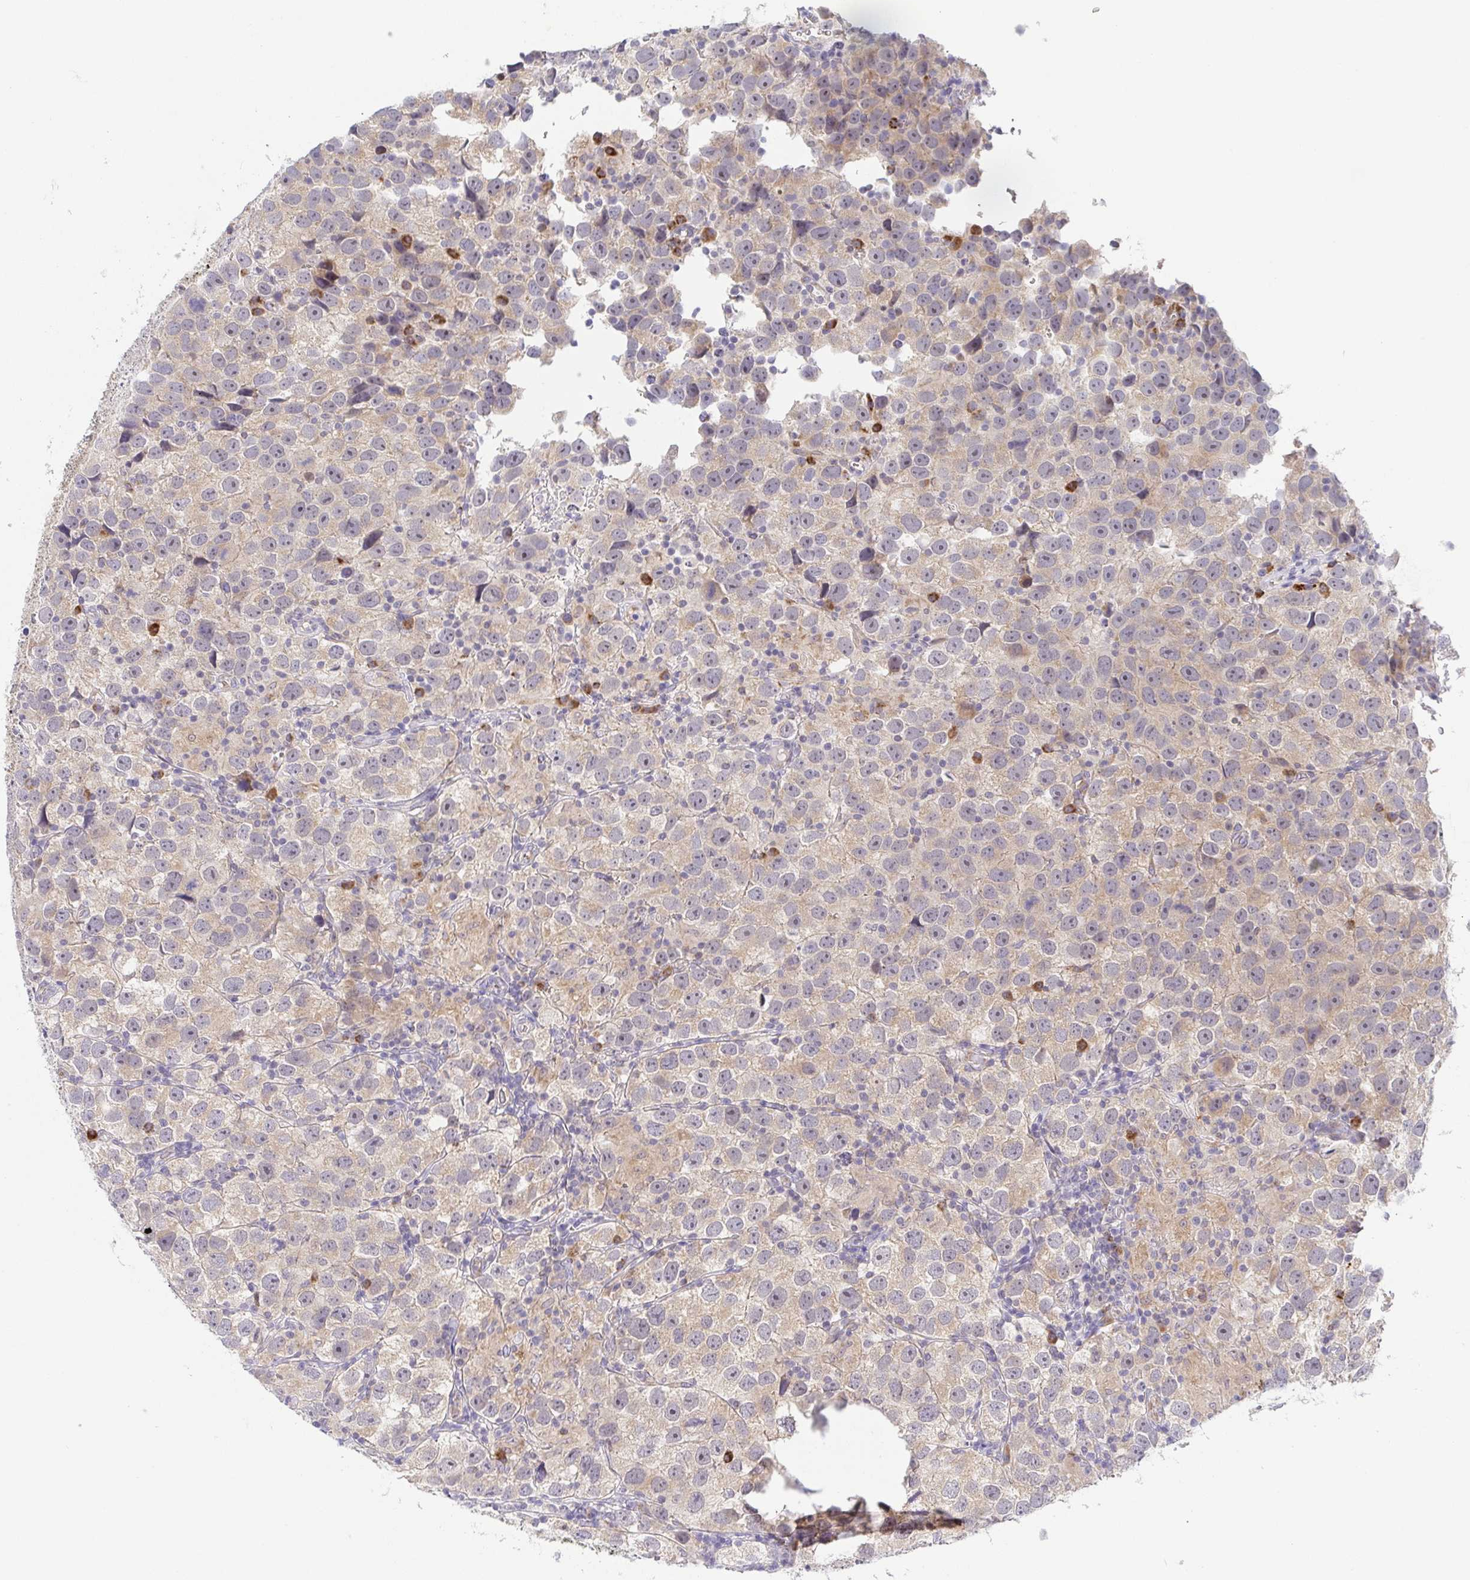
{"staining": {"intensity": "weak", "quantity": ">75%", "location": "cytoplasmic/membranous"}, "tissue": "testis cancer", "cell_type": "Tumor cells", "image_type": "cancer", "snomed": [{"axis": "morphology", "description": "Seminoma, NOS"}, {"axis": "topography", "description": "Testis"}], "caption": "About >75% of tumor cells in human testis seminoma demonstrate weak cytoplasmic/membranous protein positivity as visualized by brown immunohistochemical staining.", "gene": "BCL2L1", "patient": {"sex": "male", "age": 26}}